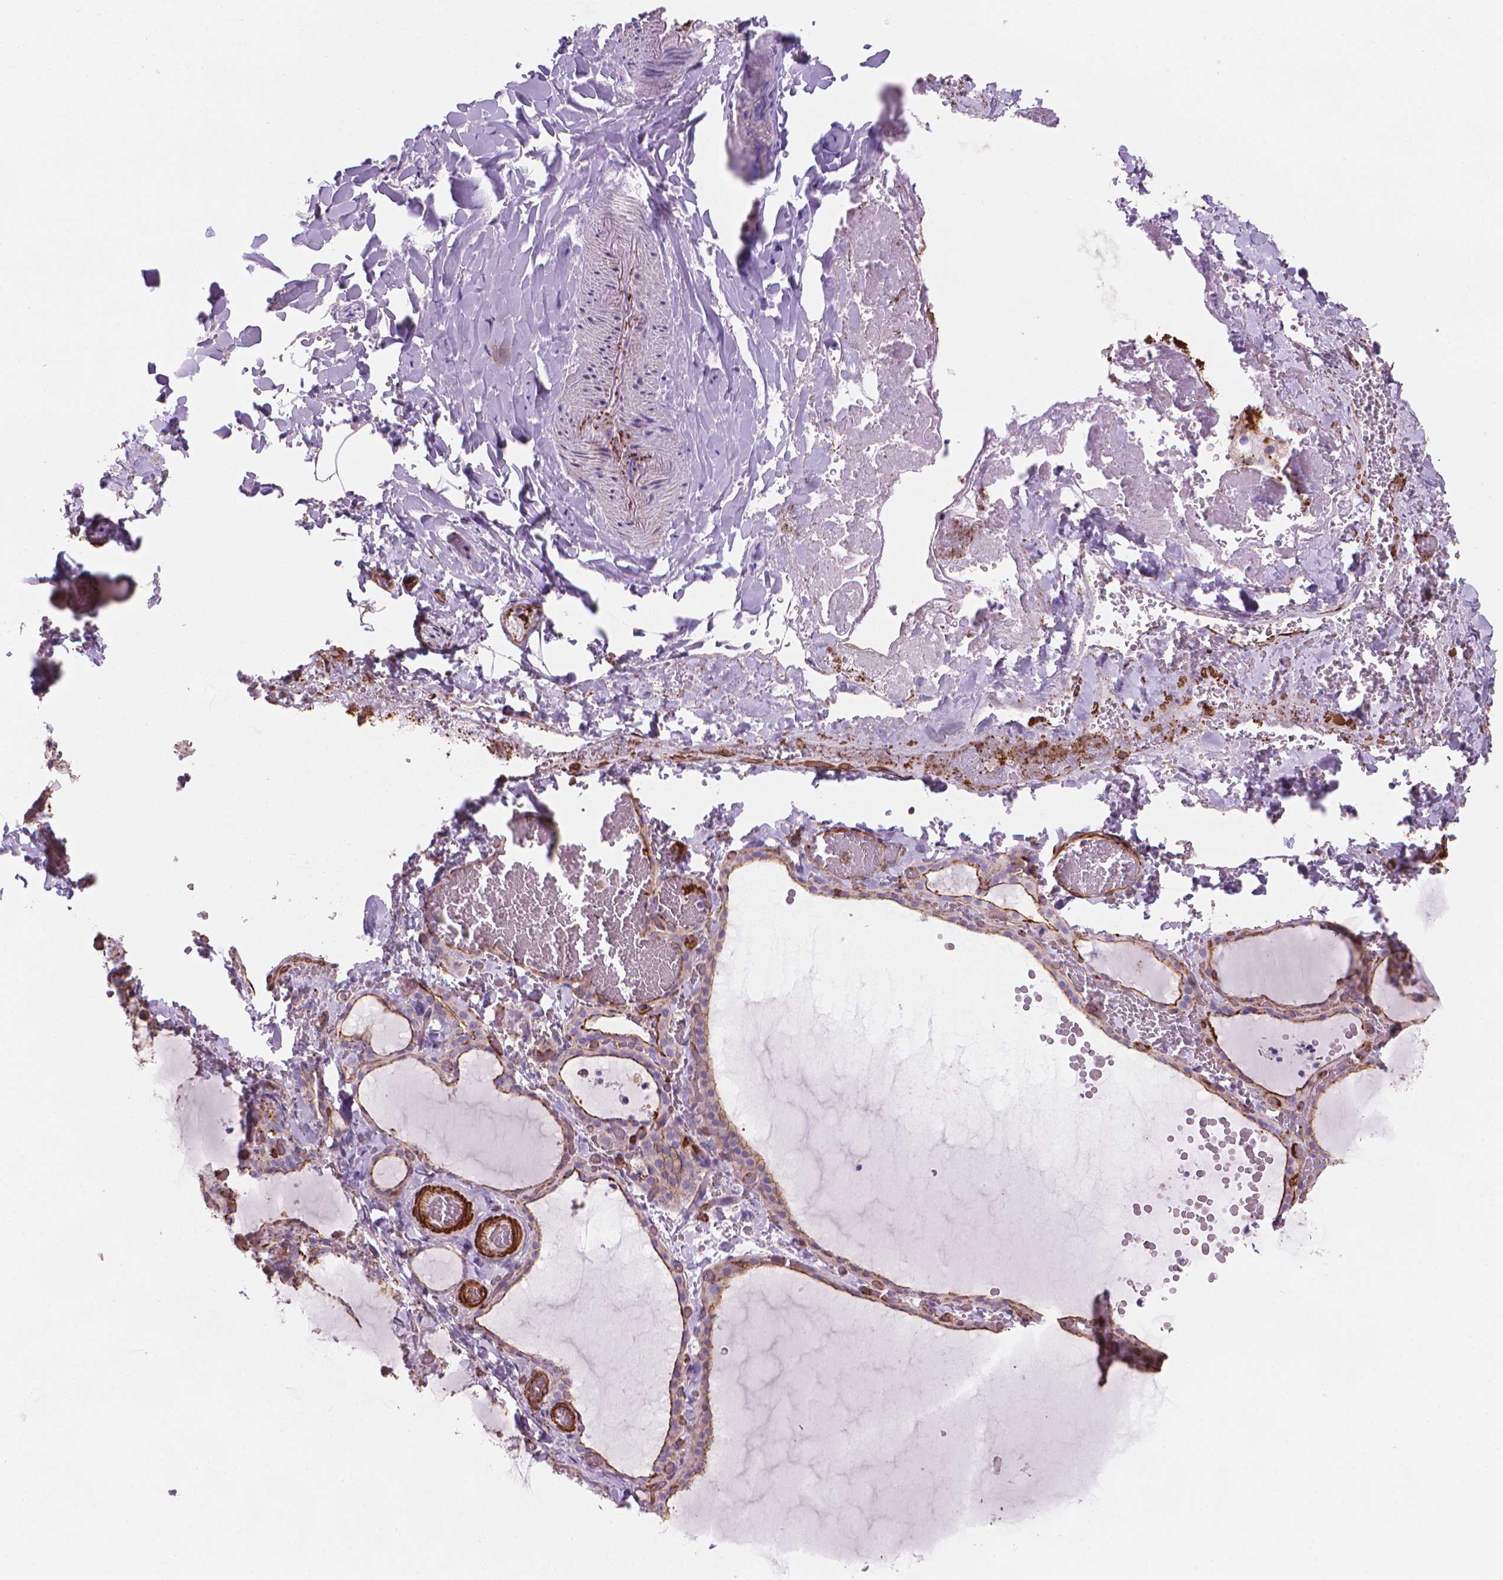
{"staining": {"intensity": "moderate", "quantity": "<25%", "location": "cytoplasmic/membranous"}, "tissue": "thyroid gland", "cell_type": "Glandular cells", "image_type": "normal", "snomed": [{"axis": "morphology", "description": "Normal tissue, NOS"}, {"axis": "topography", "description": "Thyroid gland"}], "caption": "Brown immunohistochemical staining in normal thyroid gland shows moderate cytoplasmic/membranous positivity in about <25% of glandular cells.", "gene": "PATJ", "patient": {"sex": "female", "age": 22}}